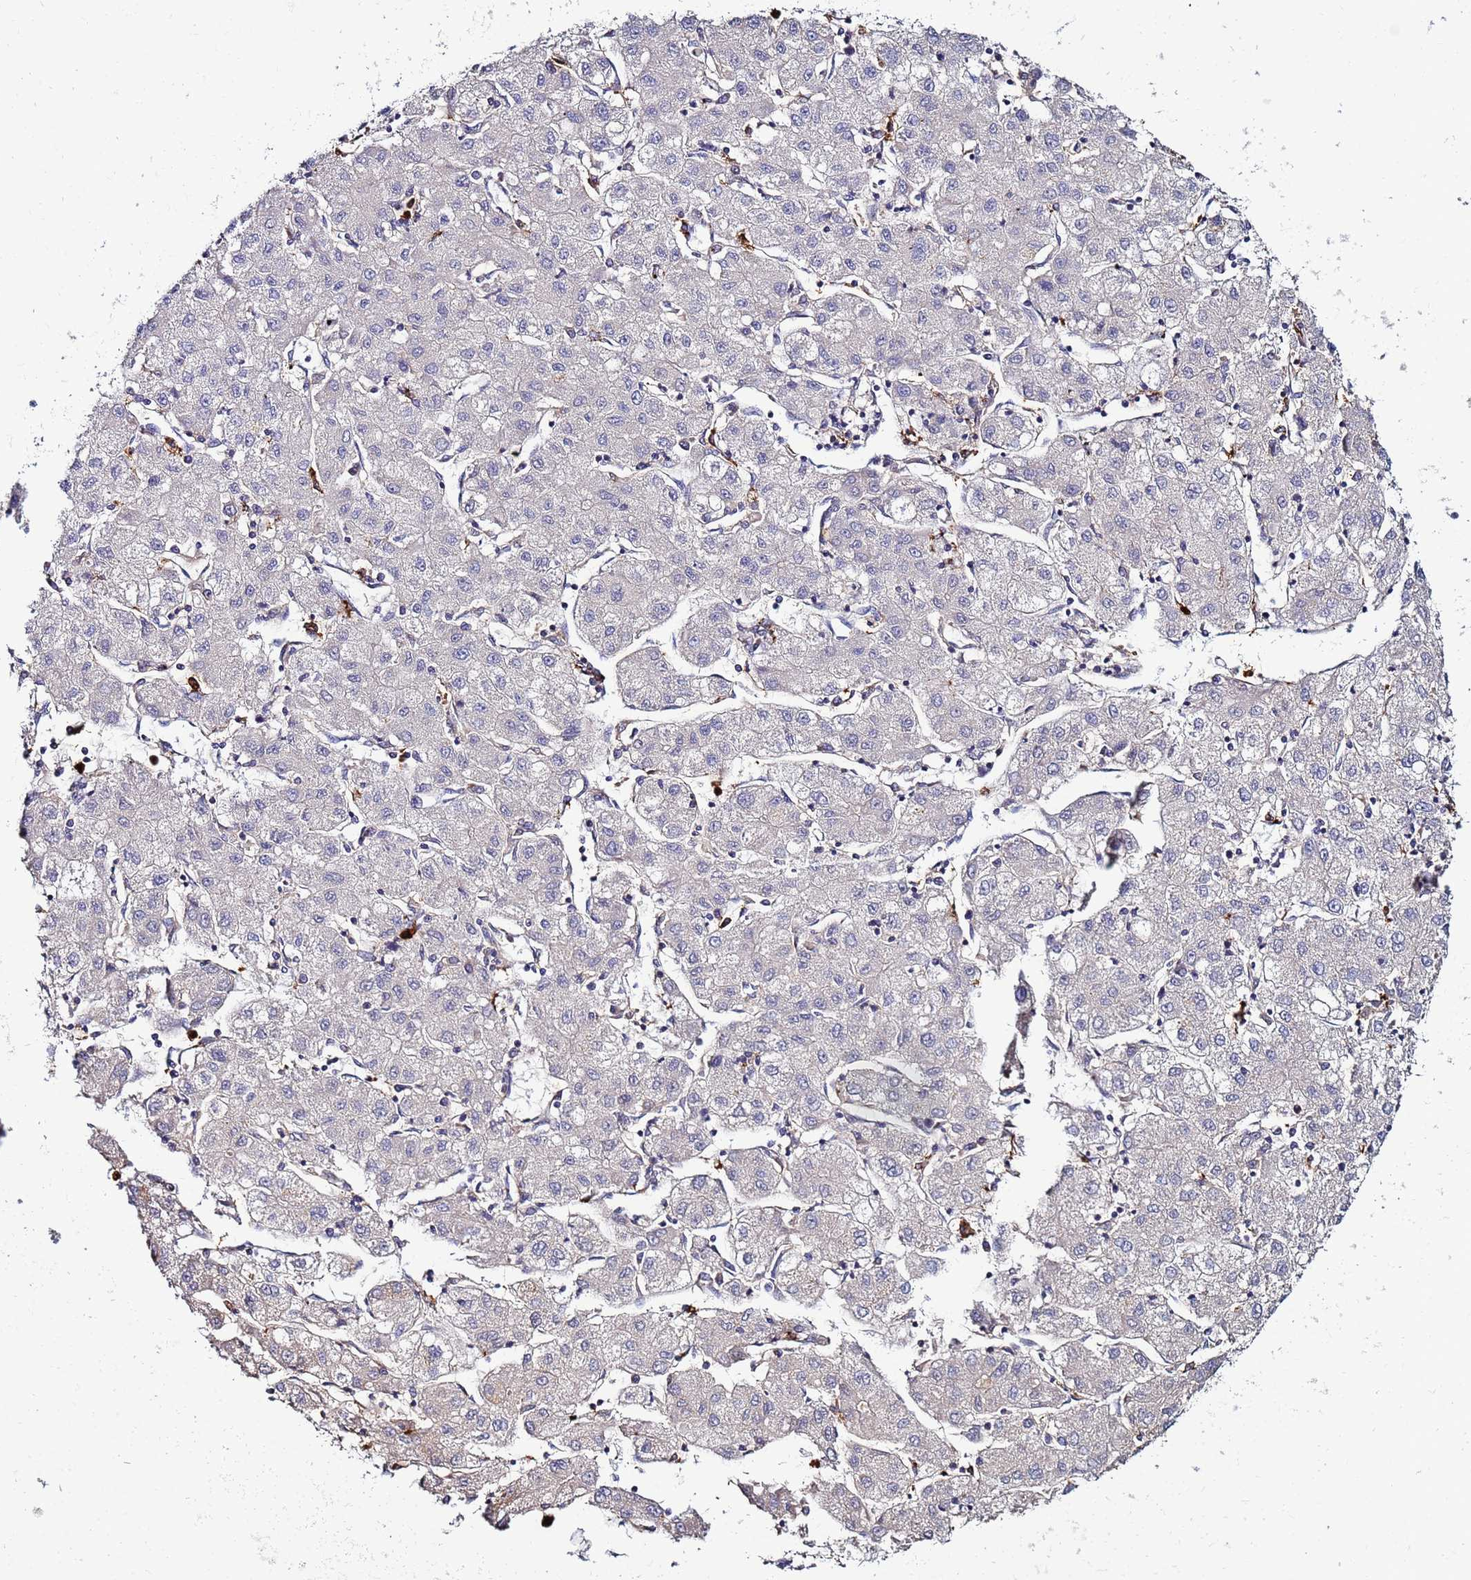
{"staining": {"intensity": "negative", "quantity": "none", "location": "none"}, "tissue": "liver cancer", "cell_type": "Tumor cells", "image_type": "cancer", "snomed": [{"axis": "morphology", "description": "Carcinoma, Hepatocellular, NOS"}, {"axis": "topography", "description": "Liver"}], "caption": "There is no significant positivity in tumor cells of liver hepatocellular carcinoma. The staining is performed using DAB brown chromogen with nuclei counter-stained in using hematoxylin.", "gene": "TUBAL3", "patient": {"sex": "male", "age": 72}}